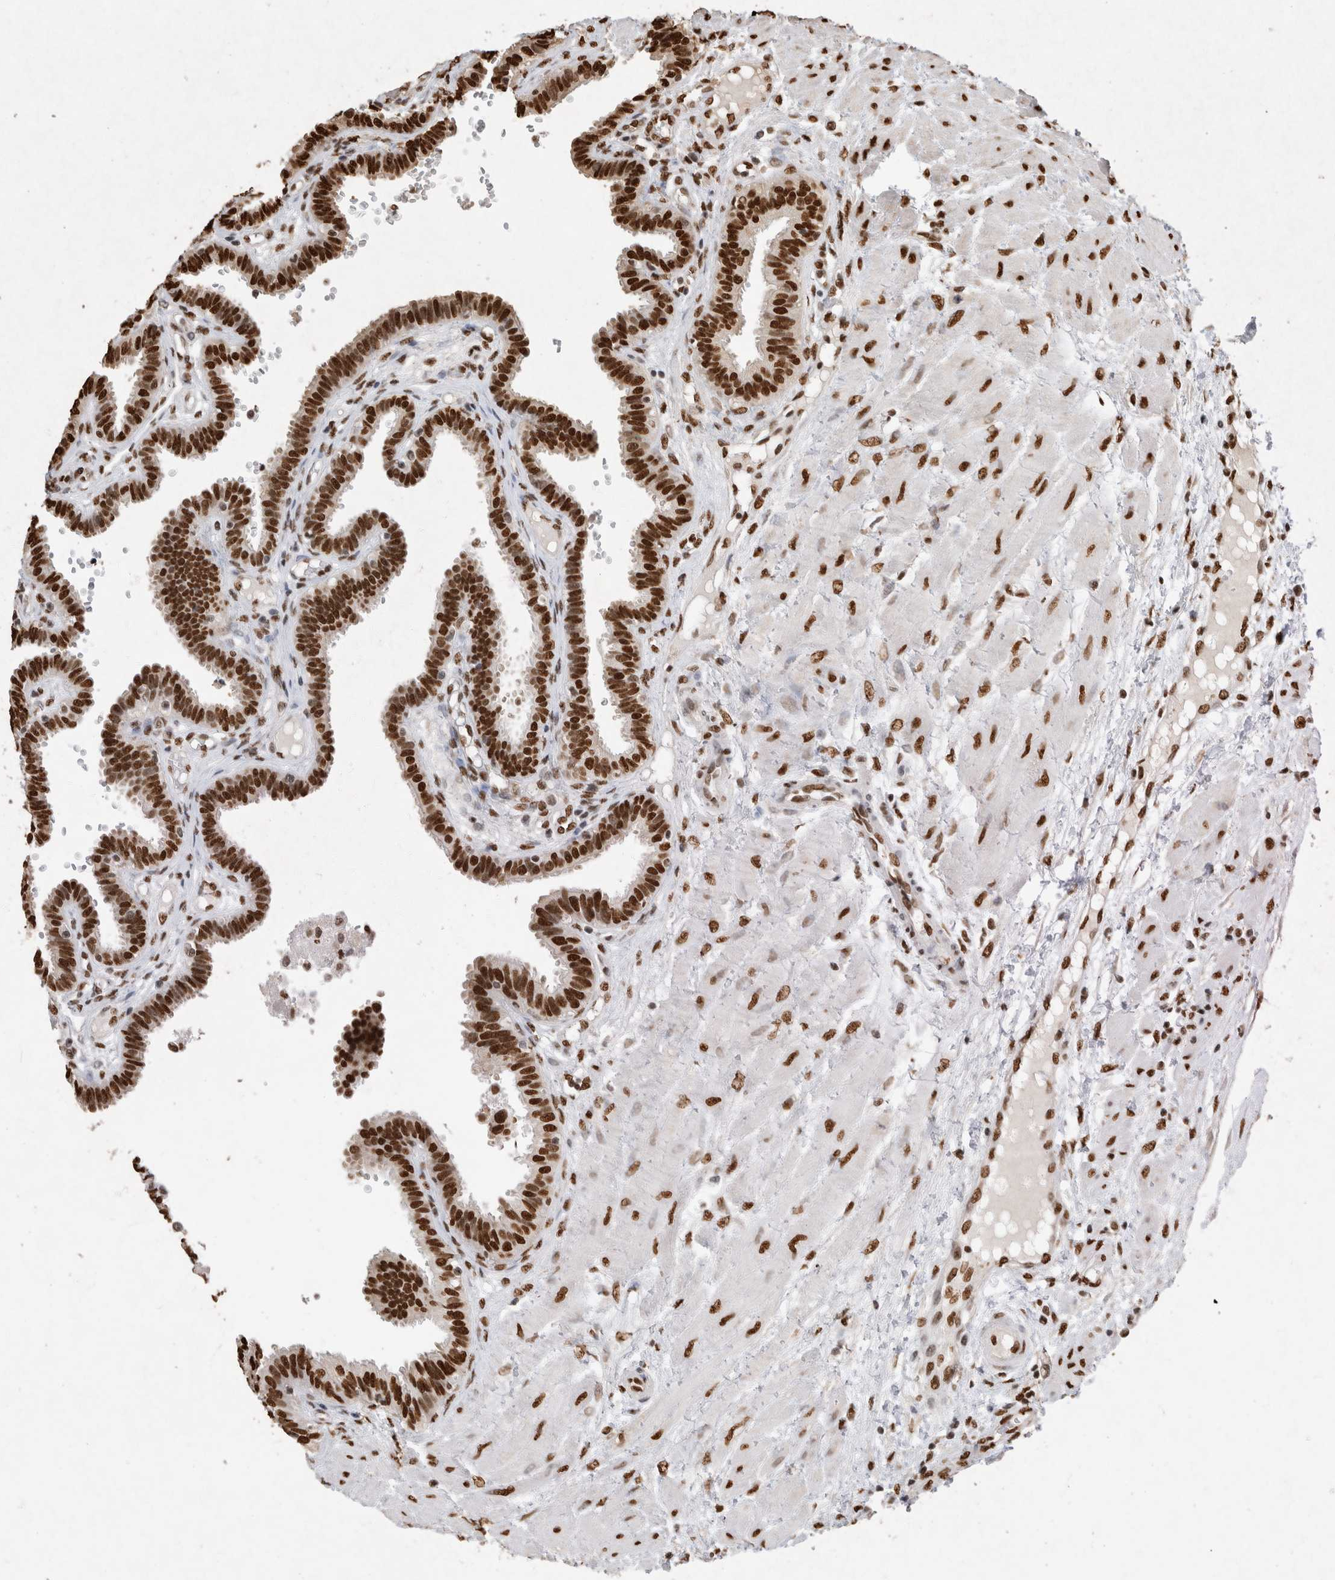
{"staining": {"intensity": "strong", "quantity": ">75%", "location": "nuclear"}, "tissue": "fallopian tube", "cell_type": "Glandular cells", "image_type": "normal", "snomed": [{"axis": "morphology", "description": "Normal tissue, NOS"}, {"axis": "topography", "description": "Fallopian tube"}], "caption": "Glandular cells show high levels of strong nuclear expression in about >75% of cells in unremarkable fallopian tube.", "gene": "HDGF", "patient": {"sex": "female", "age": 32}}